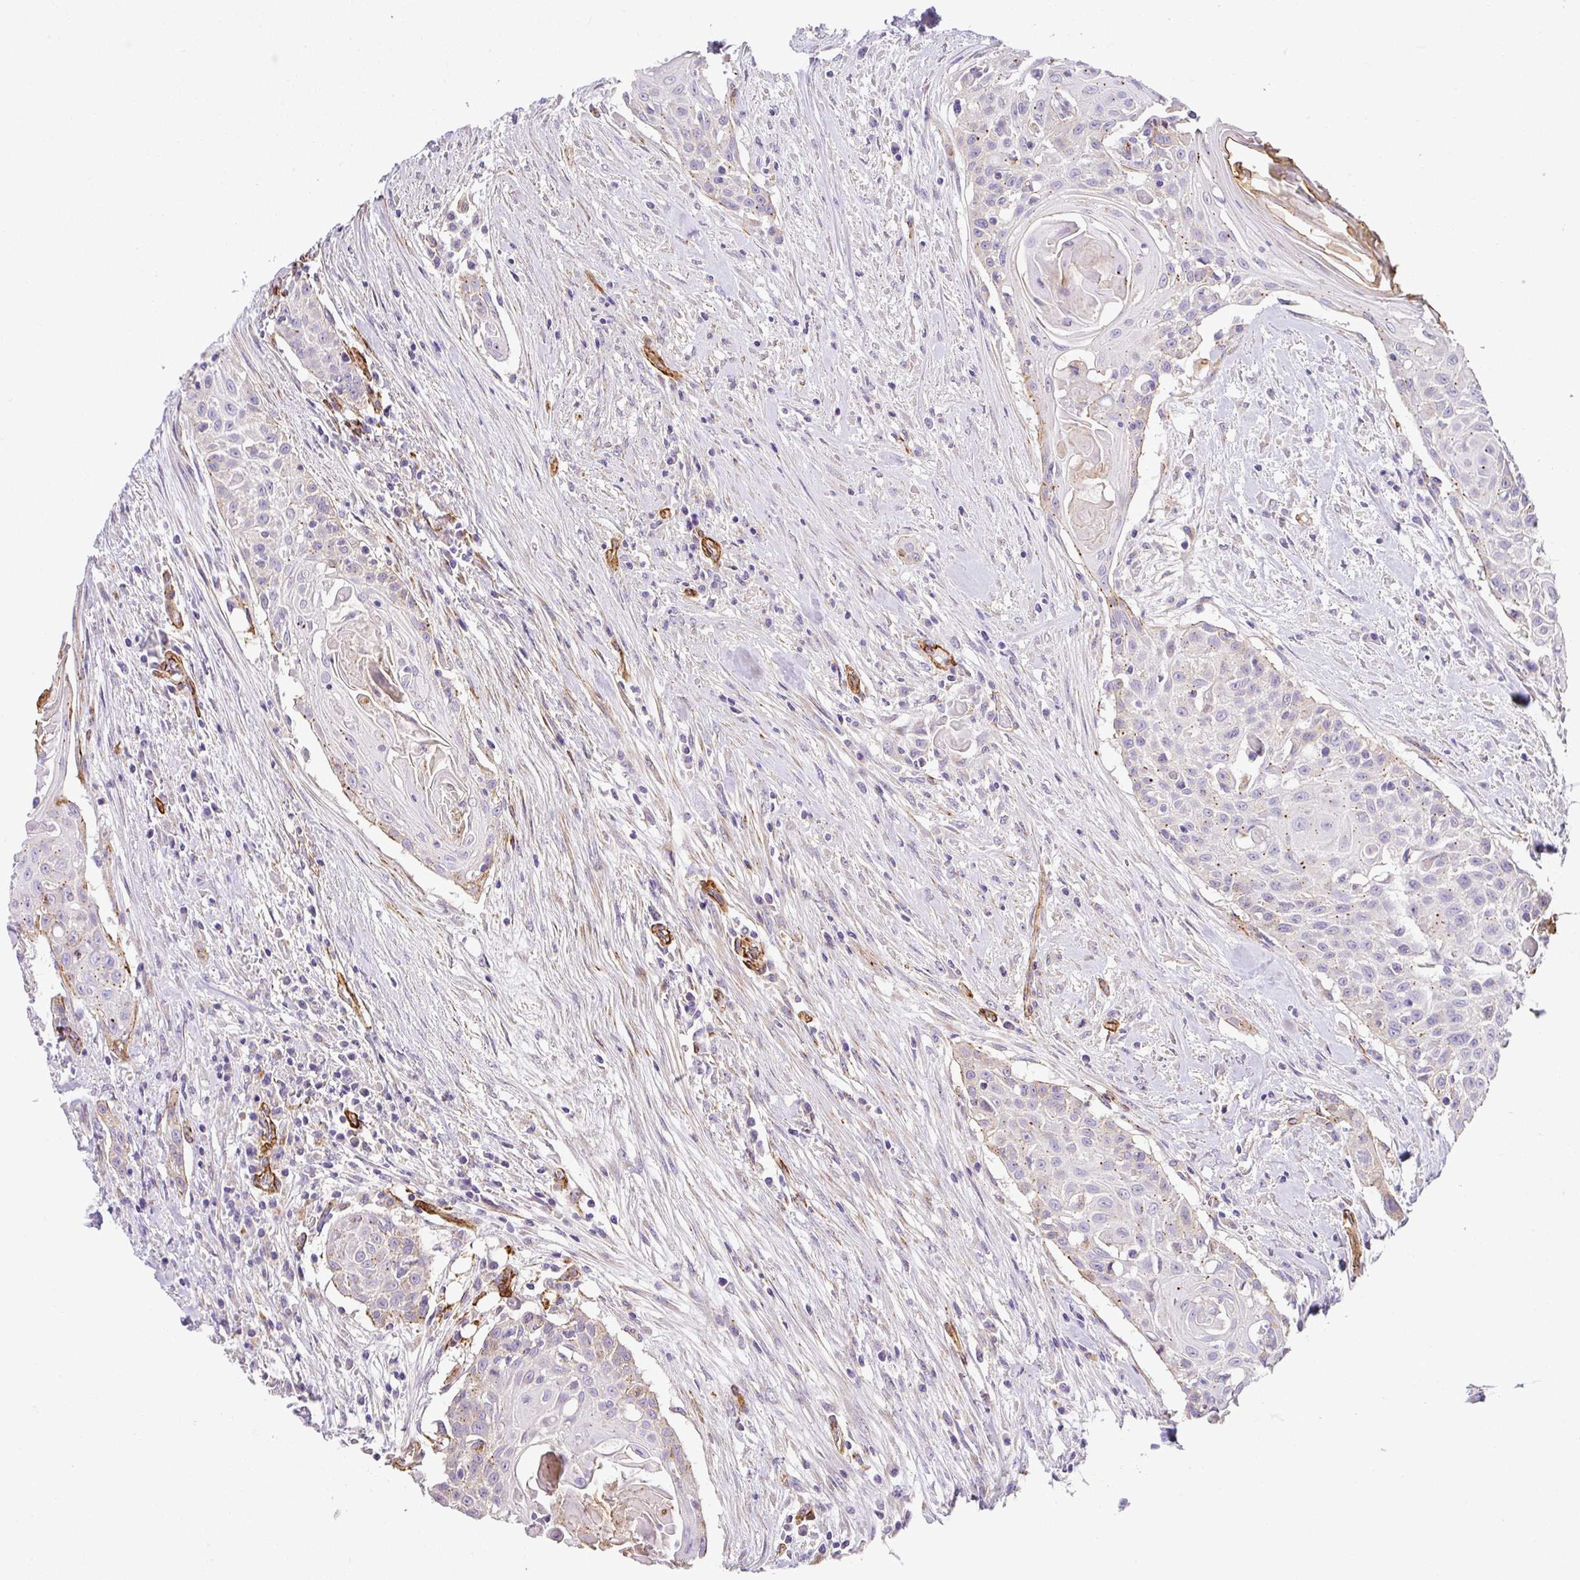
{"staining": {"intensity": "moderate", "quantity": "<25%", "location": "cytoplasmic/membranous"}, "tissue": "head and neck cancer", "cell_type": "Tumor cells", "image_type": "cancer", "snomed": [{"axis": "morphology", "description": "Squamous cell carcinoma, NOS"}, {"axis": "topography", "description": "Lymph node"}, {"axis": "topography", "description": "Salivary gland"}, {"axis": "topography", "description": "Head-Neck"}], "caption": "Squamous cell carcinoma (head and neck) stained with IHC reveals moderate cytoplasmic/membranous positivity in approximately <25% of tumor cells.", "gene": "SLC25A17", "patient": {"sex": "female", "age": 74}}